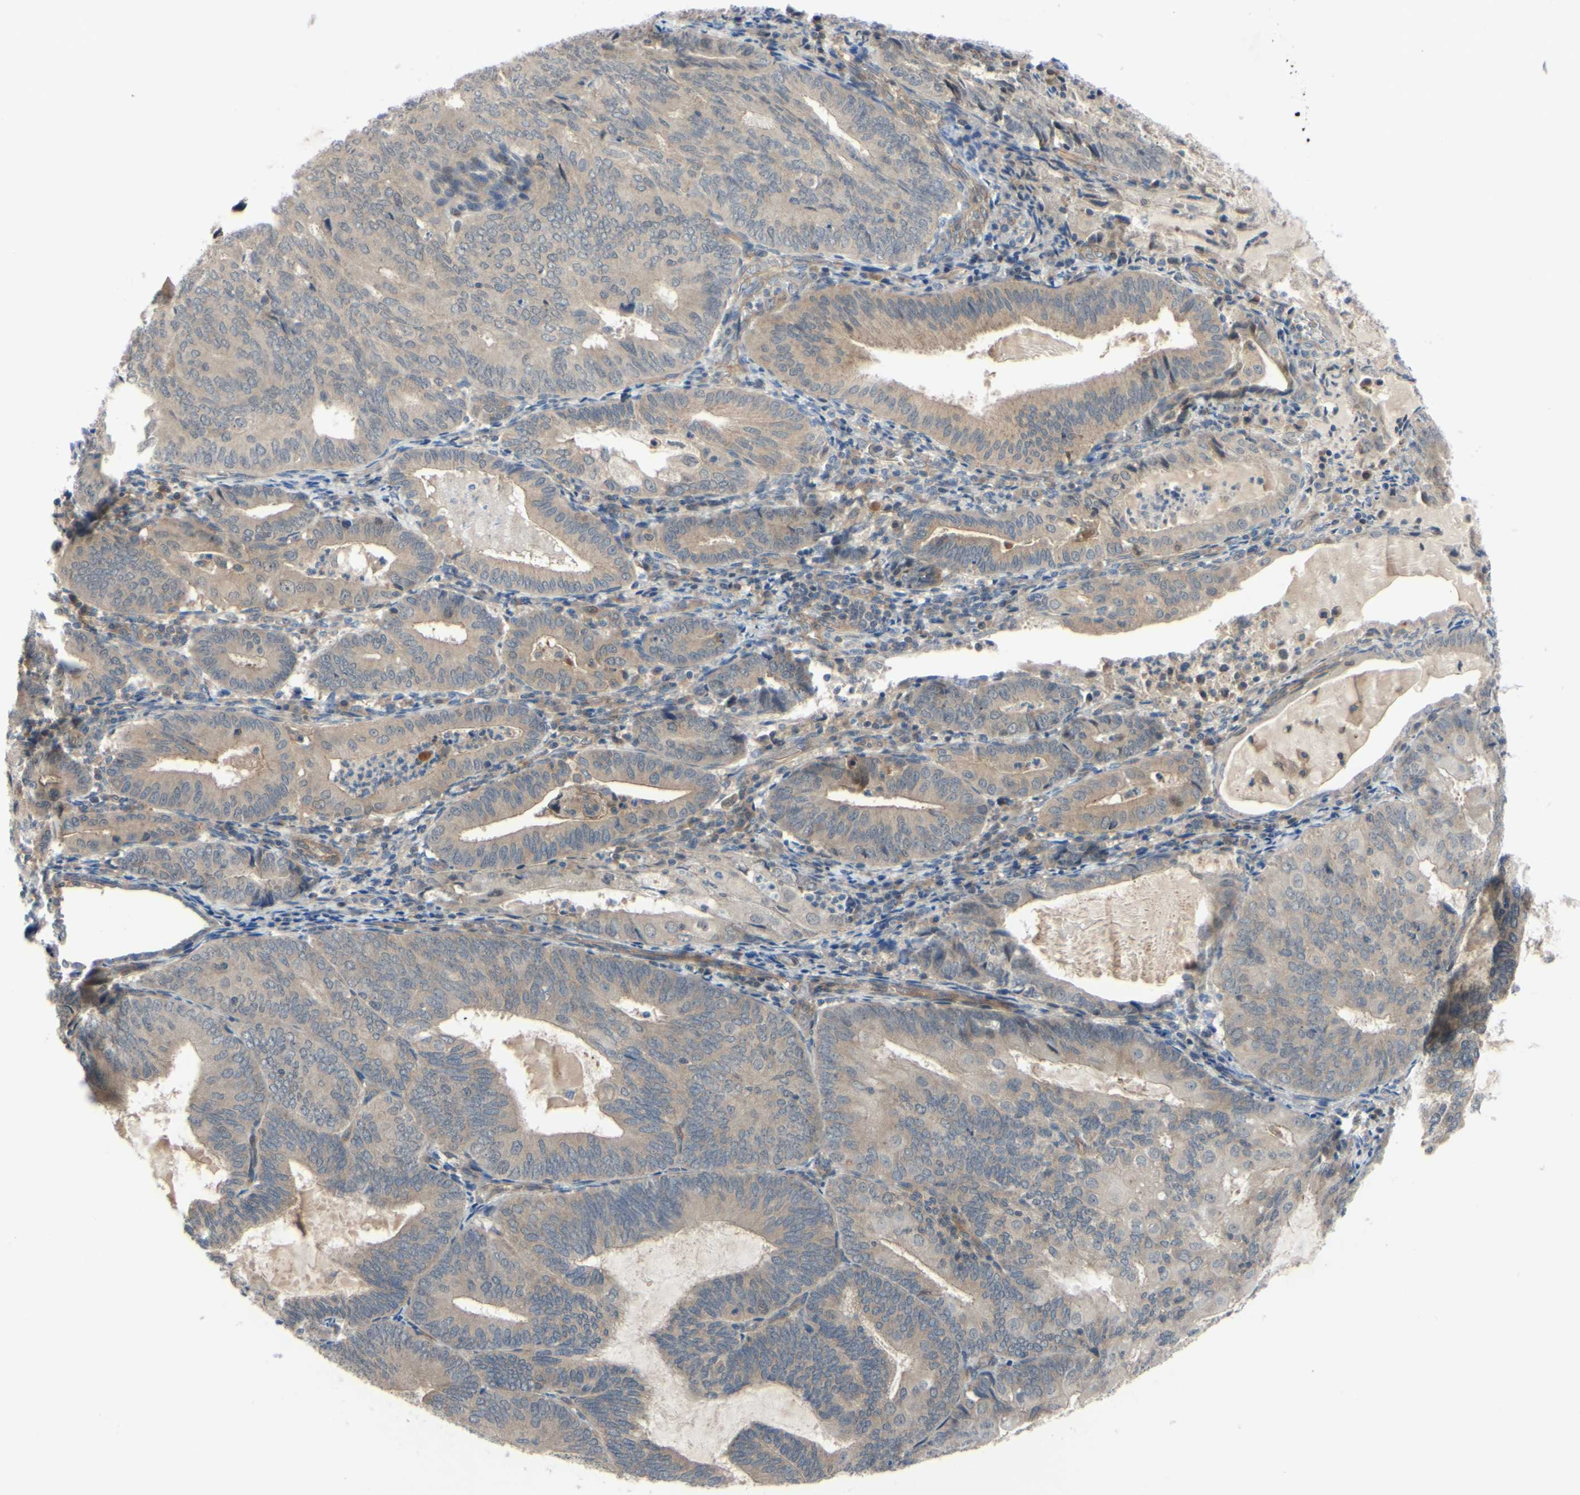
{"staining": {"intensity": "moderate", "quantity": "25%-75%", "location": "cytoplasmic/membranous"}, "tissue": "endometrial cancer", "cell_type": "Tumor cells", "image_type": "cancer", "snomed": [{"axis": "morphology", "description": "Adenocarcinoma, NOS"}, {"axis": "topography", "description": "Endometrium"}], "caption": "Endometrial cancer stained with a brown dye shows moderate cytoplasmic/membranous positive expression in approximately 25%-75% of tumor cells.", "gene": "COMMD9", "patient": {"sex": "female", "age": 81}}